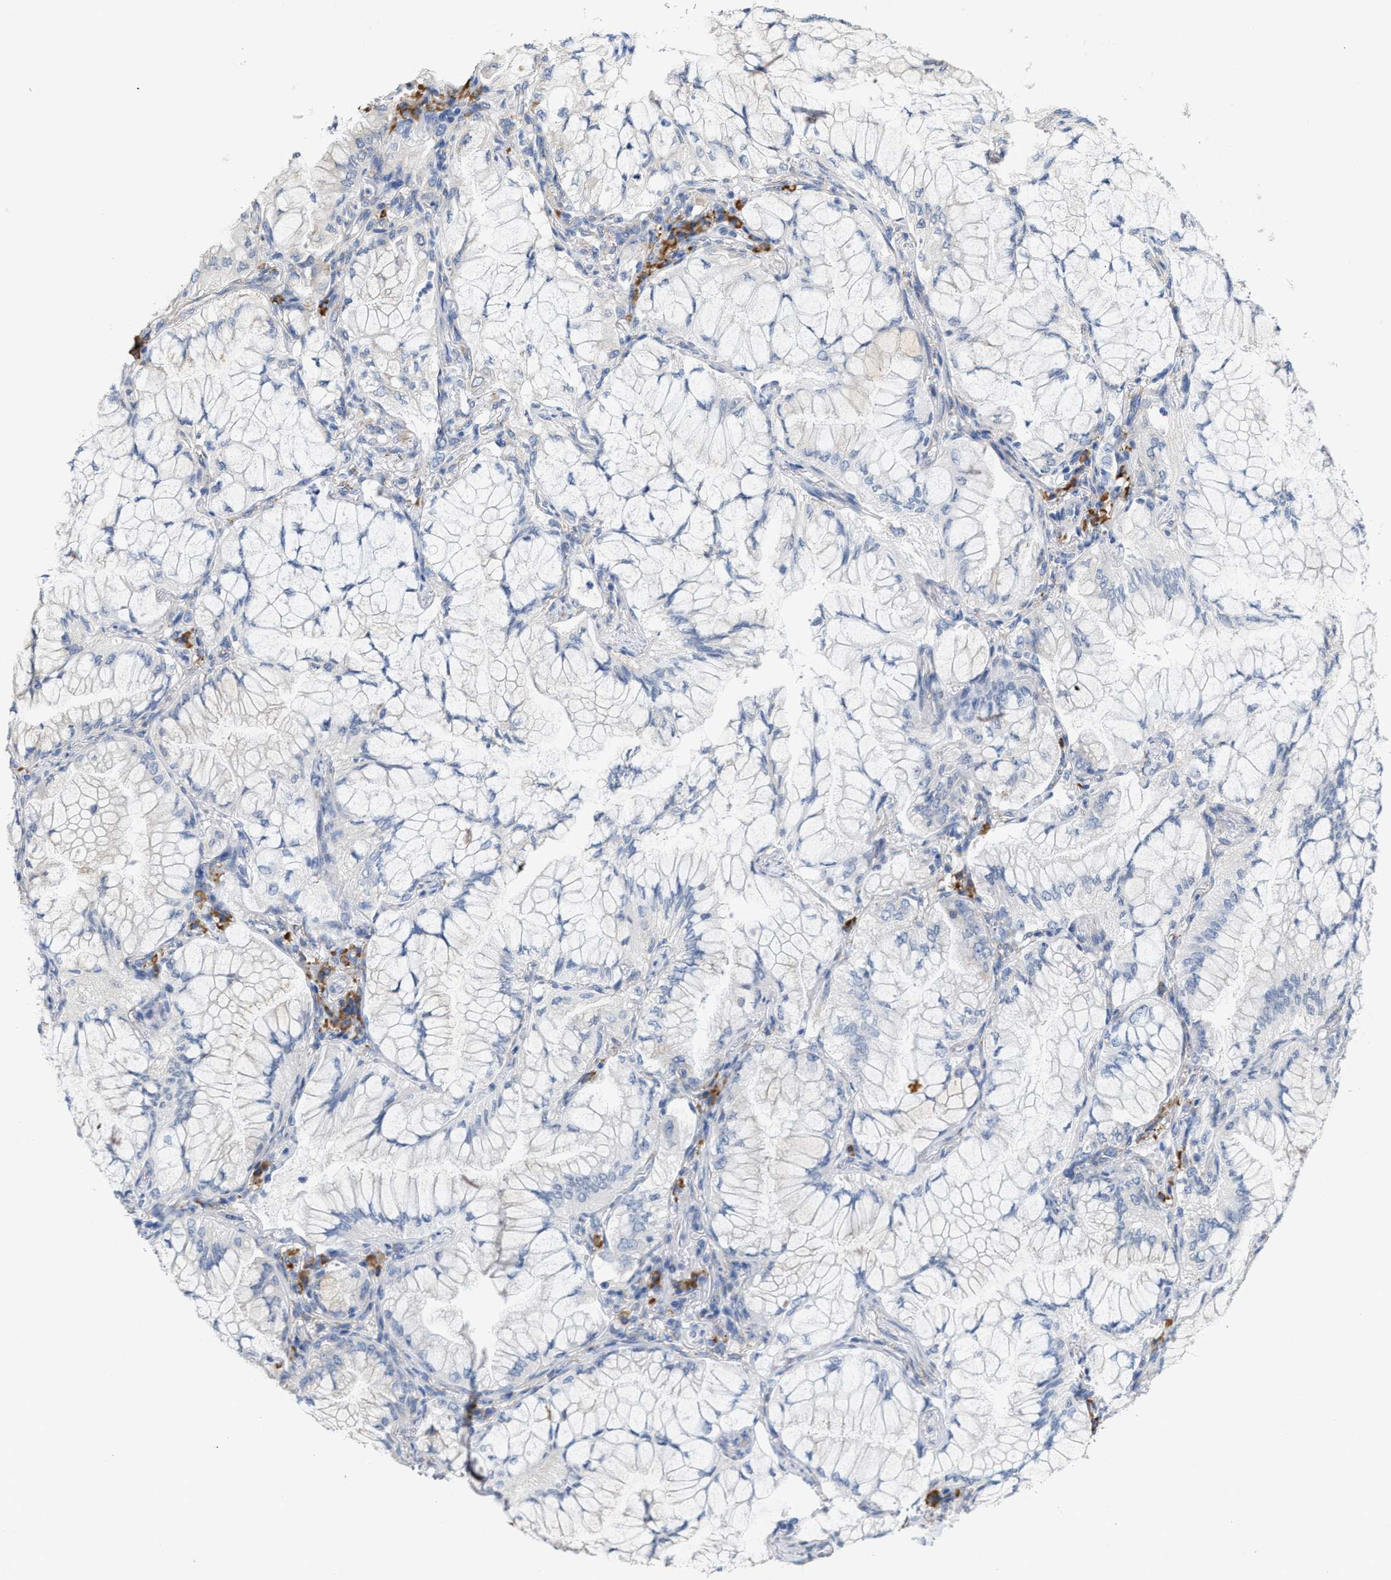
{"staining": {"intensity": "weak", "quantity": "<25%", "location": "cytoplasmic/membranous"}, "tissue": "lung cancer", "cell_type": "Tumor cells", "image_type": "cancer", "snomed": [{"axis": "morphology", "description": "Adenocarcinoma, NOS"}, {"axis": "topography", "description": "Lung"}], "caption": "An image of lung cancer (adenocarcinoma) stained for a protein displays no brown staining in tumor cells. (DAB IHC with hematoxylin counter stain).", "gene": "RYR2", "patient": {"sex": "female", "age": 70}}